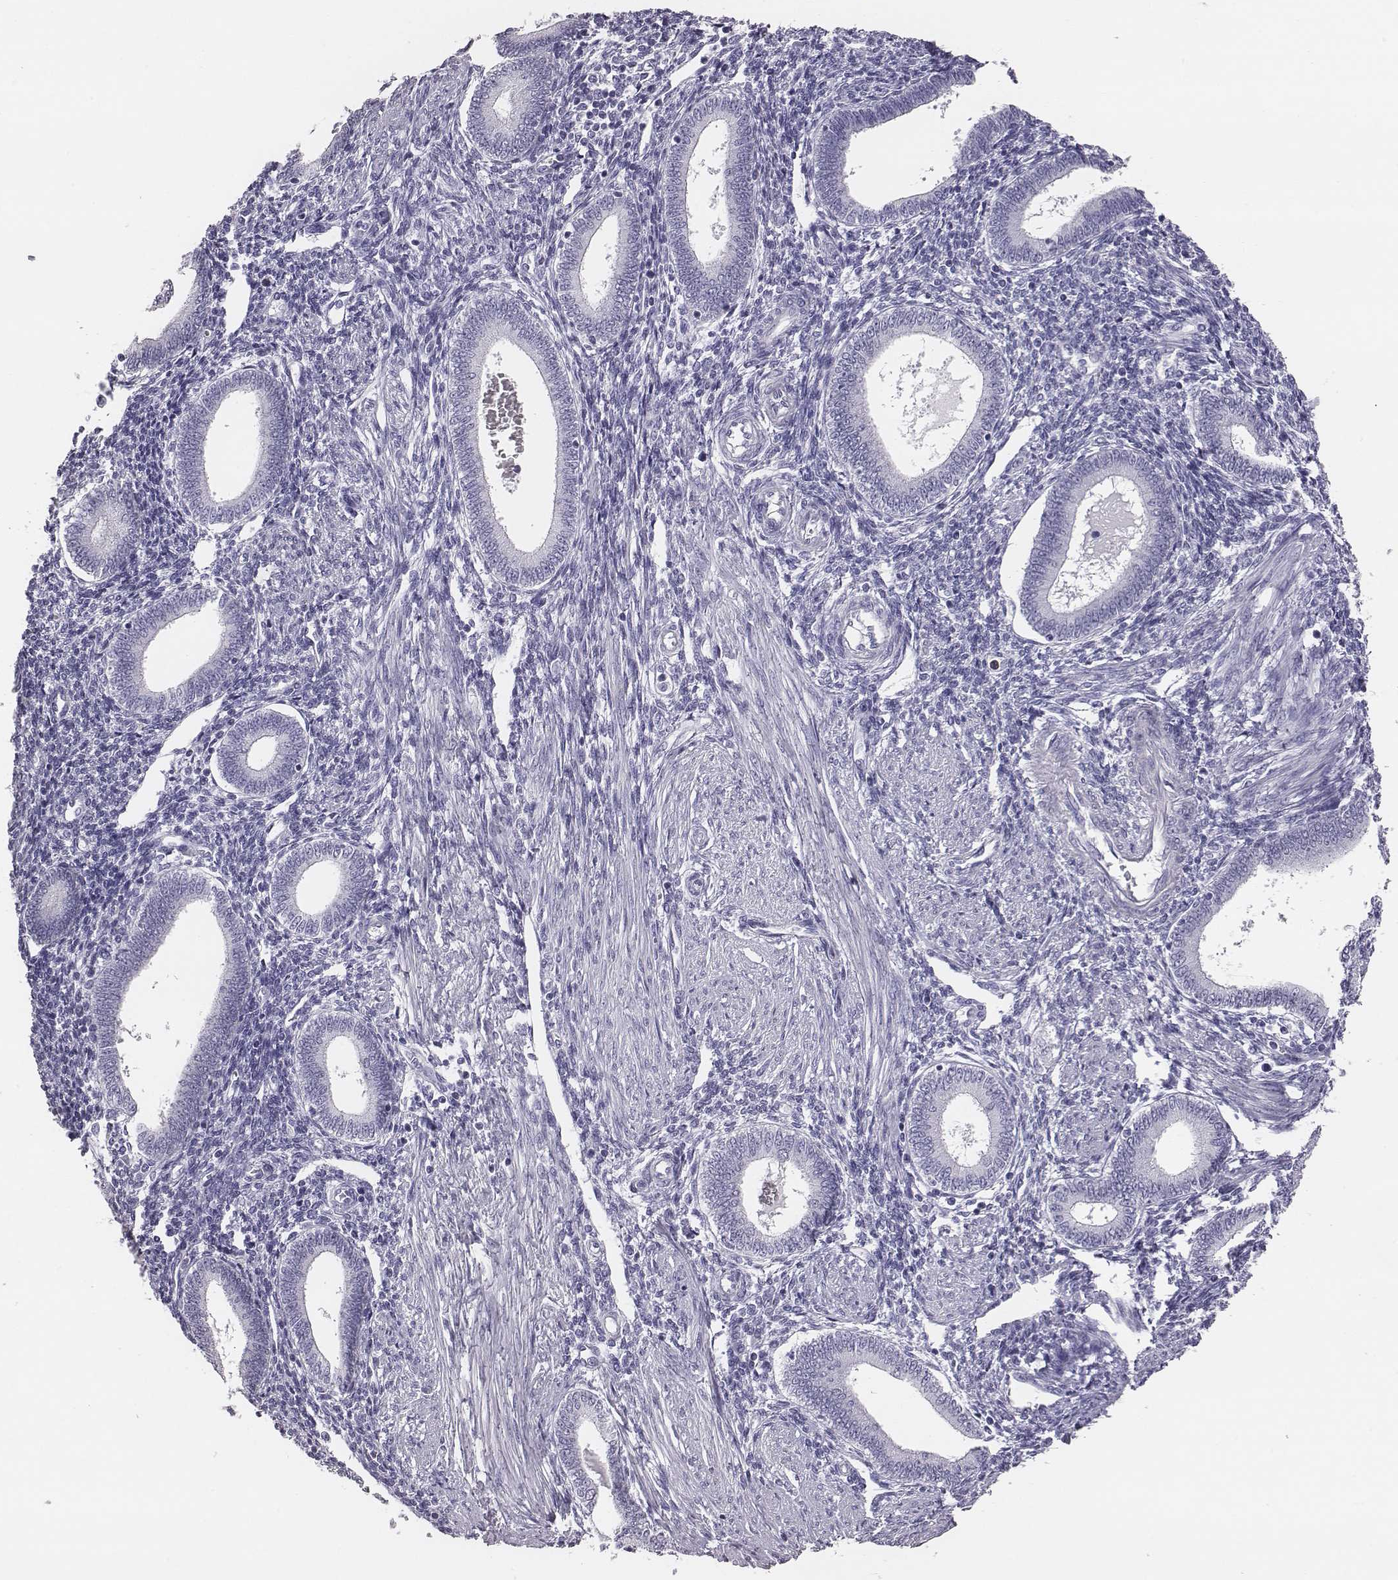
{"staining": {"intensity": "negative", "quantity": "none", "location": "none"}, "tissue": "endometrium", "cell_type": "Cells in endometrial stroma", "image_type": "normal", "snomed": [{"axis": "morphology", "description": "Normal tissue, NOS"}, {"axis": "topography", "description": "Endometrium"}], "caption": "This is a image of immunohistochemistry (IHC) staining of benign endometrium, which shows no staining in cells in endometrial stroma.", "gene": "ACOD1", "patient": {"sex": "female", "age": 42}}